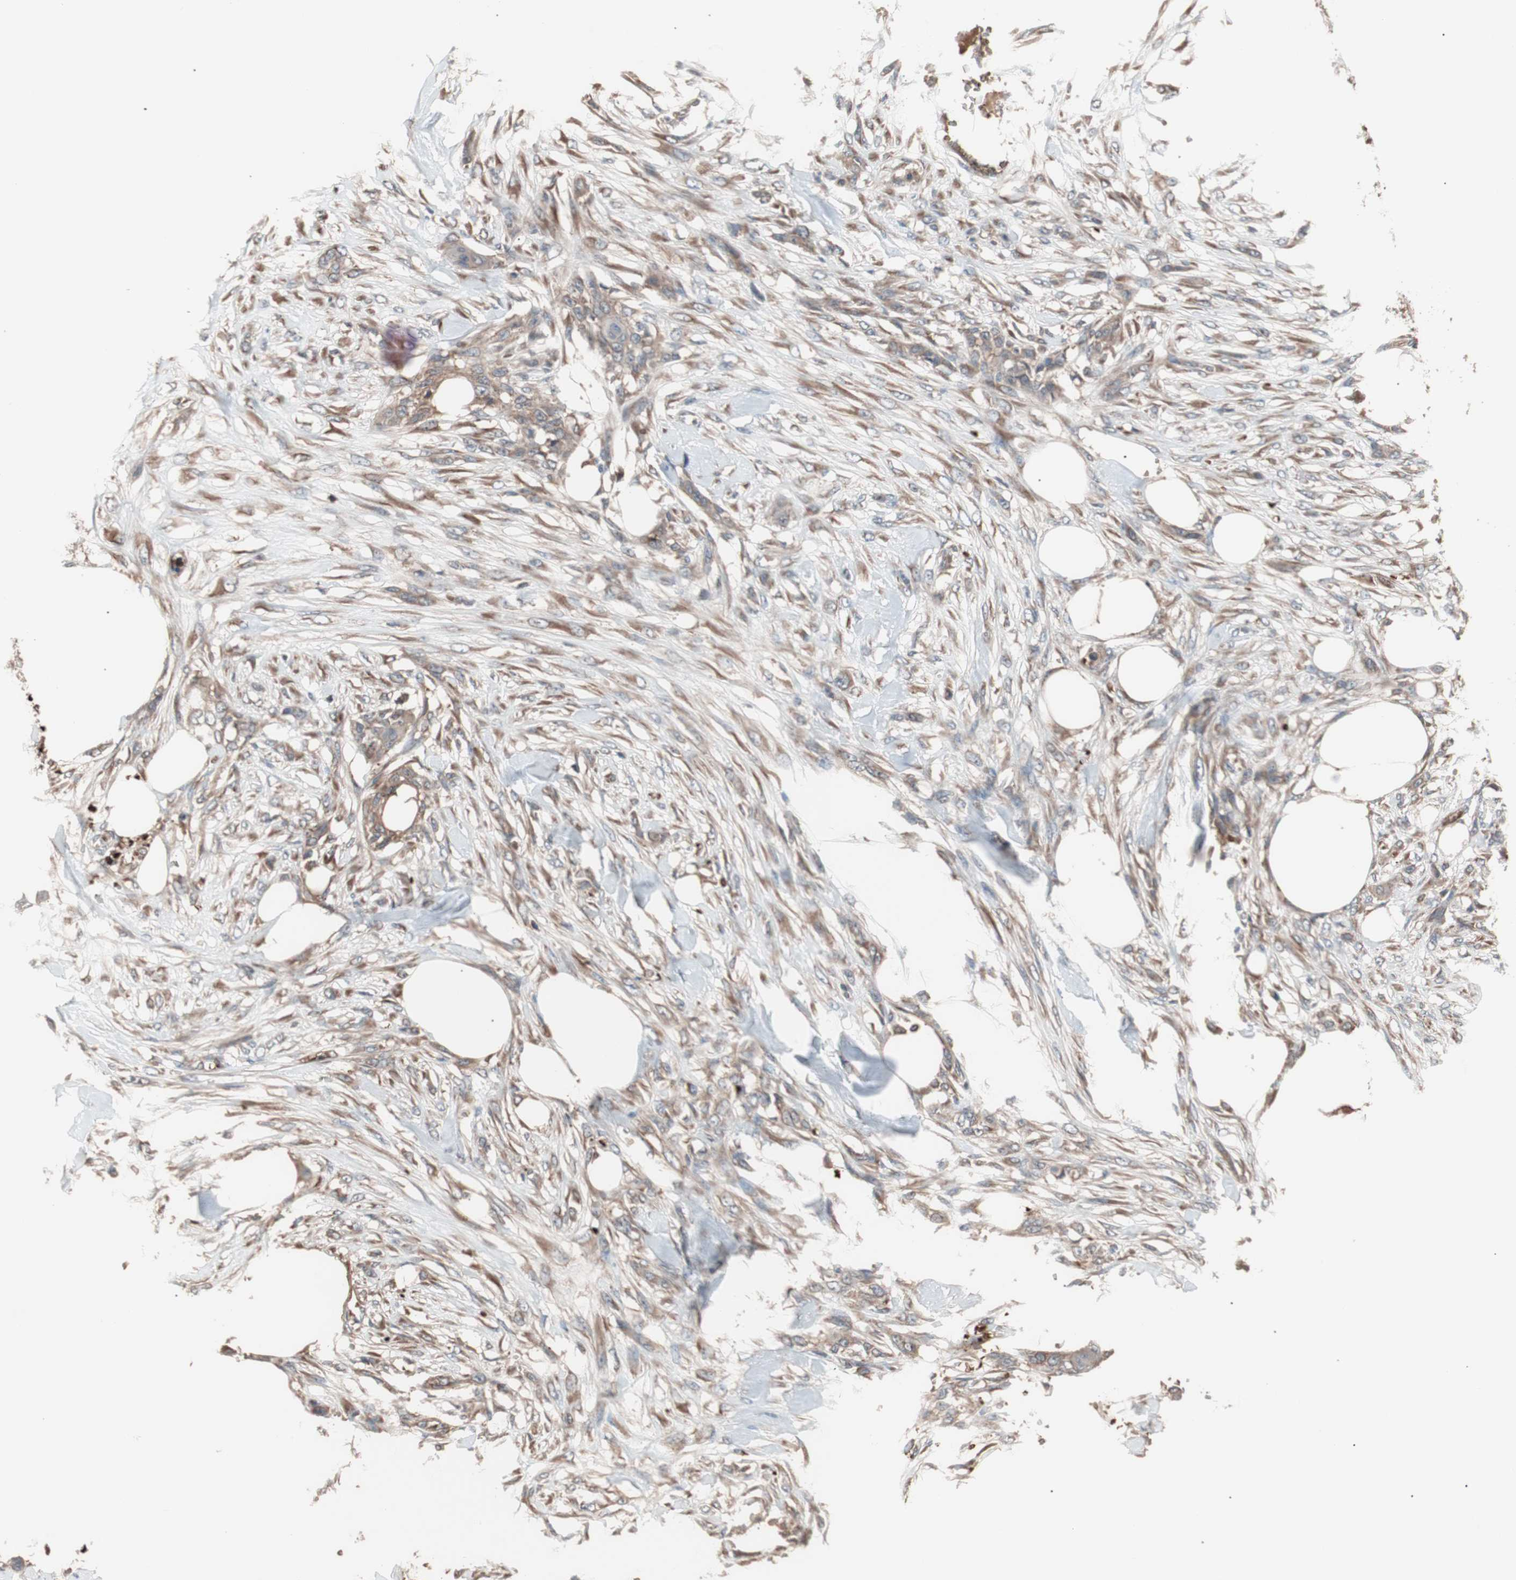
{"staining": {"intensity": "moderate", "quantity": ">75%", "location": "cytoplasmic/membranous"}, "tissue": "skin cancer", "cell_type": "Tumor cells", "image_type": "cancer", "snomed": [{"axis": "morphology", "description": "Squamous cell carcinoma, NOS"}, {"axis": "topography", "description": "Skin"}], "caption": "A brown stain labels moderate cytoplasmic/membranous expression of a protein in skin cancer tumor cells.", "gene": "GLYCTK", "patient": {"sex": "female", "age": 59}}